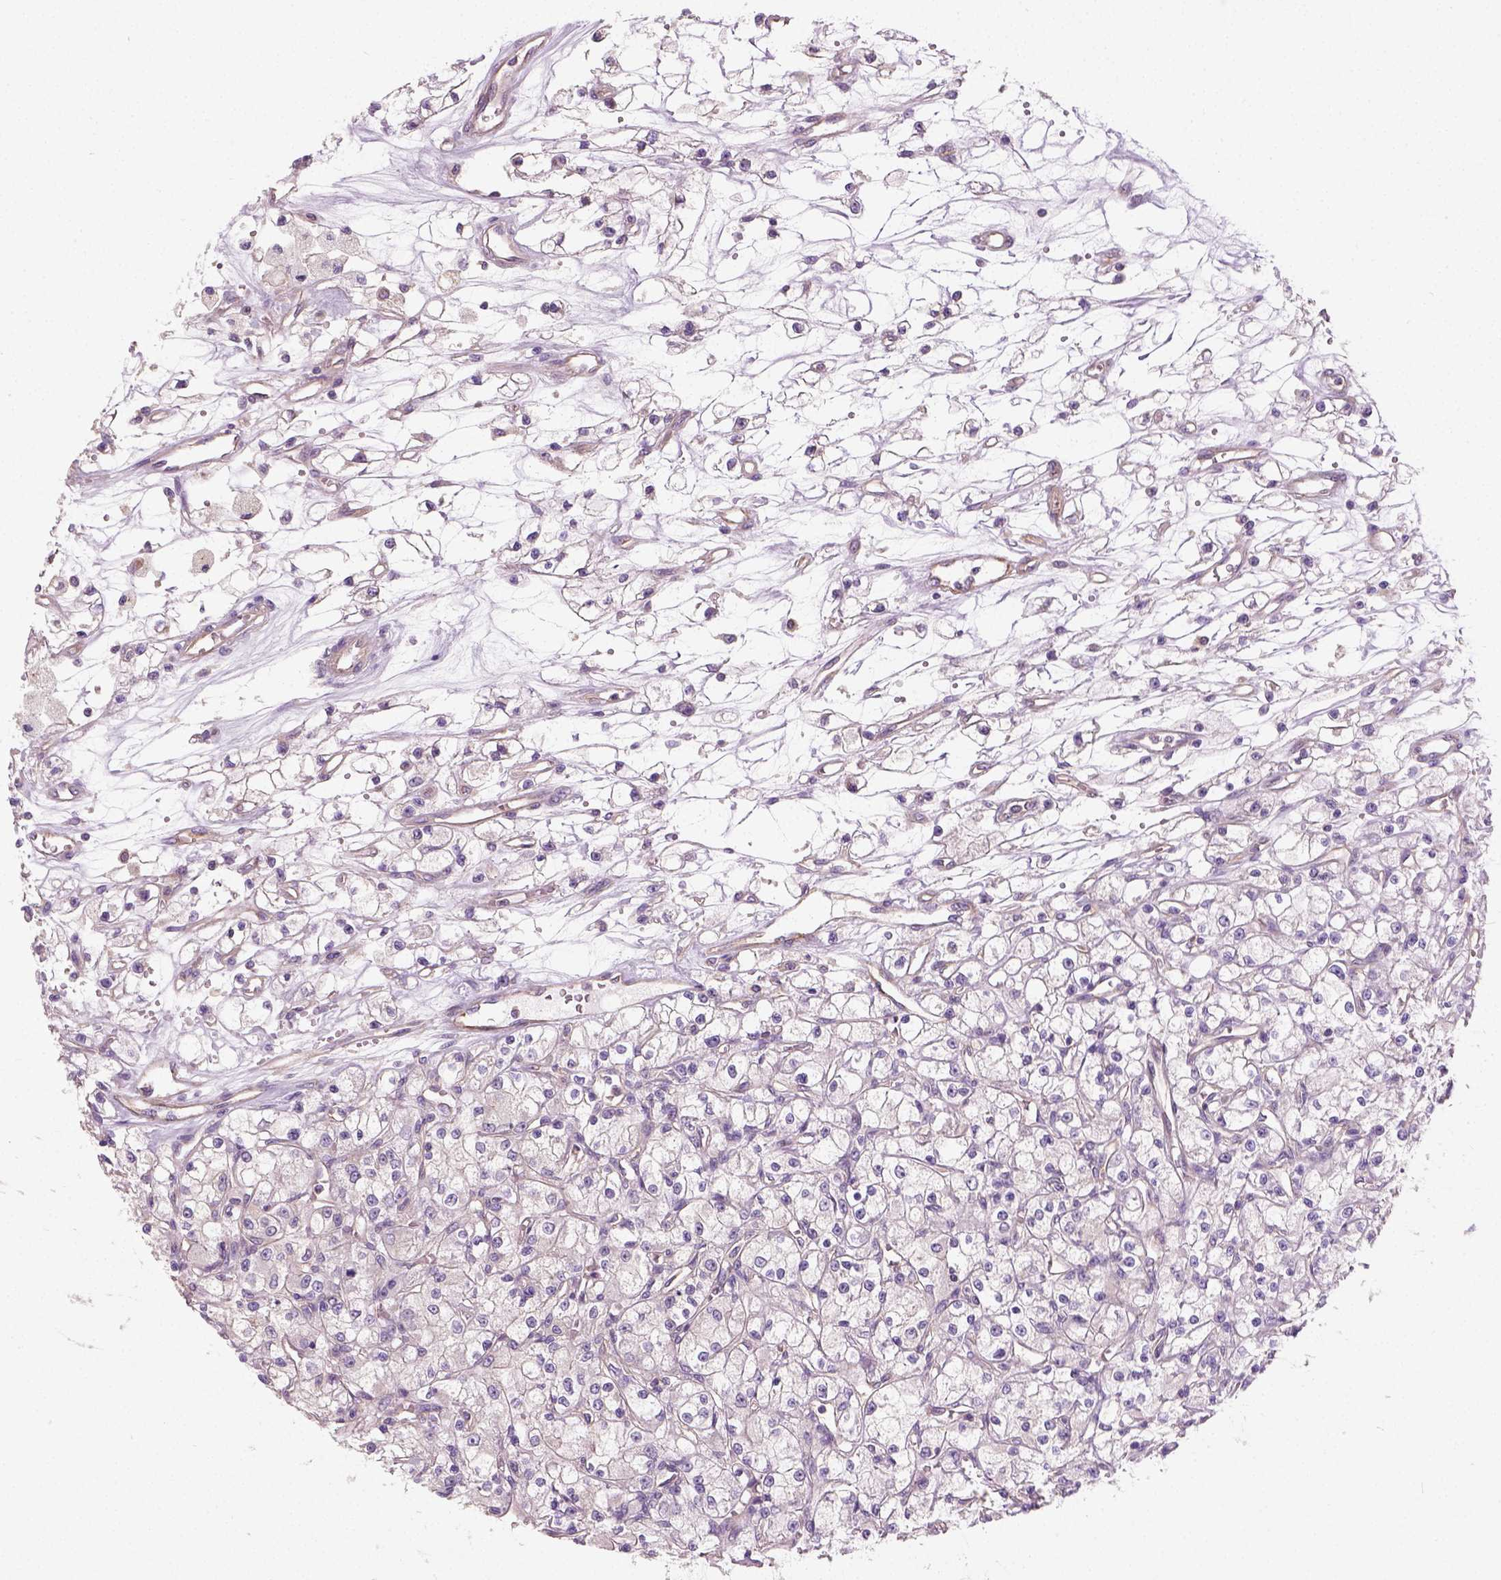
{"staining": {"intensity": "weak", "quantity": "25%-75%", "location": "cytoplasmic/membranous"}, "tissue": "renal cancer", "cell_type": "Tumor cells", "image_type": "cancer", "snomed": [{"axis": "morphology", "description": "Adenocarcinoma, NOS"}, {"axis": "topography", "description": "Kidney"}], "caption": "Immunohistochemistry (IHC) photomicrograph of neoplastic tissue: renal cancer stained using immunohistochemistry displays low levels of weak protein expression localized specifically in the cytoplasmic/membranous of tumor cells, appearing as a cytoplasmic/membranous brown color.", "gene": "CRACR2A", "patient": {"sex": "female", "age": 59}}